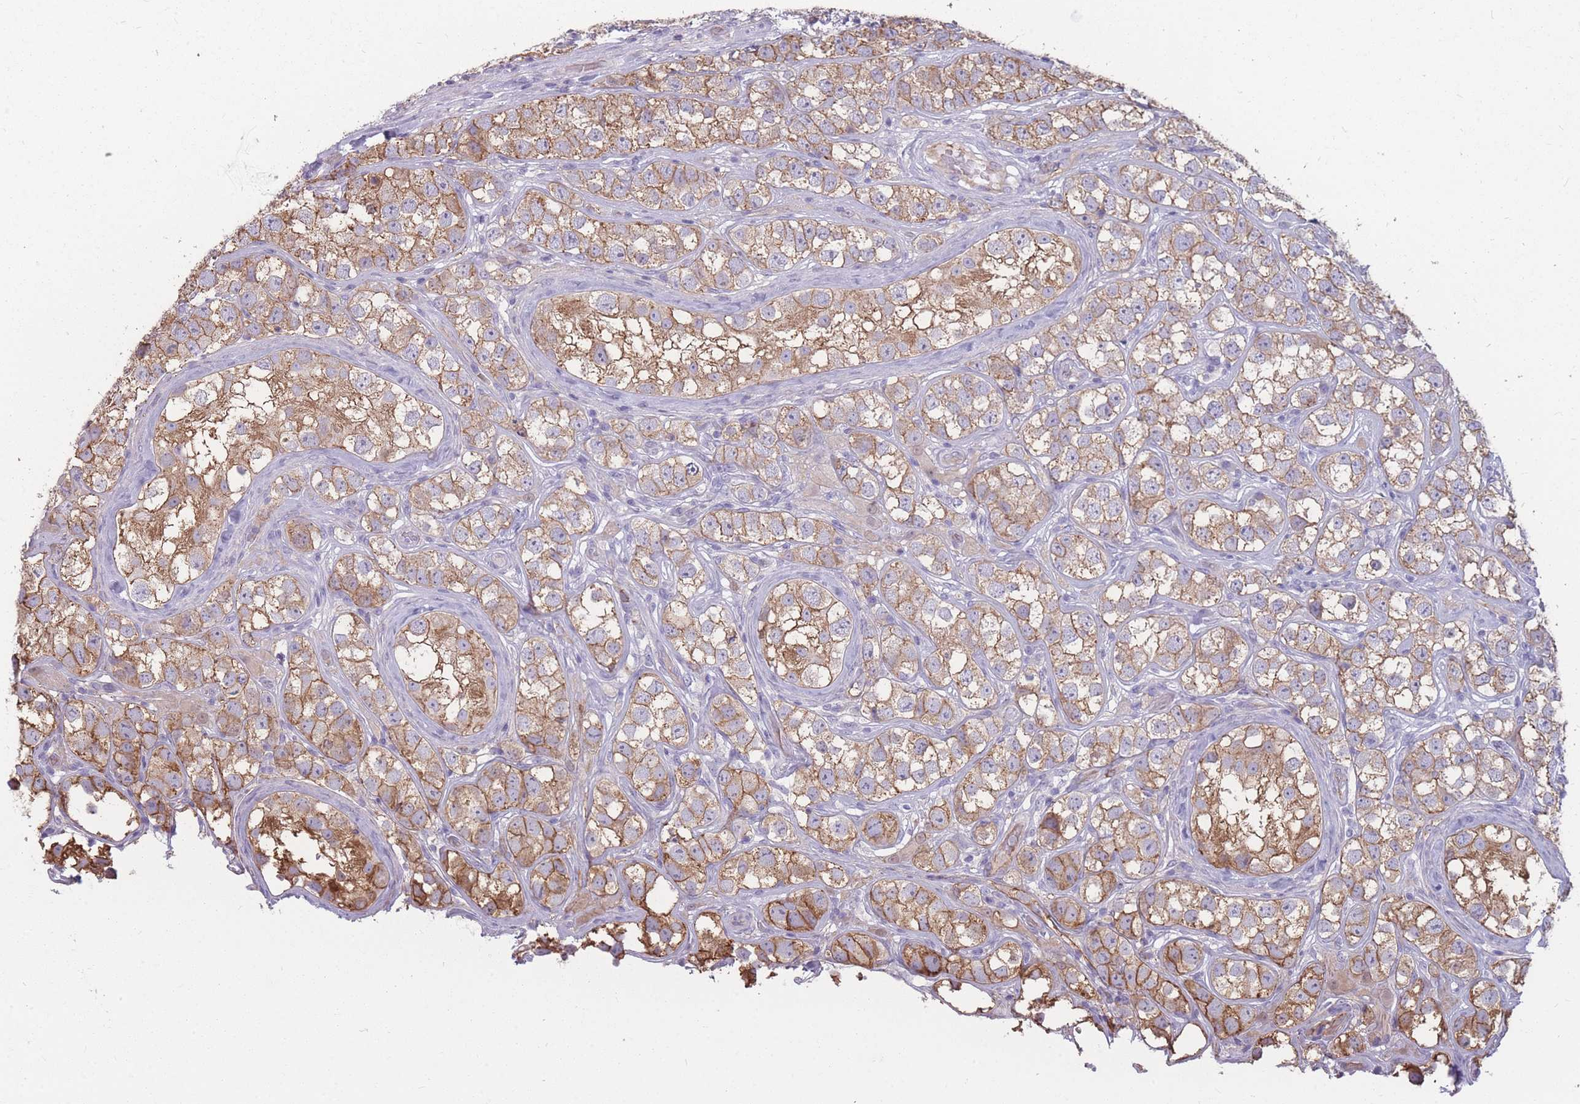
{"staining": {"intensity": "moderate", "quantity": ">75%", "location": "cytoplasmic/membranous"}, "tissue": "testis cancer", "cell_type": "Tumor cells", "image_type": "cancer", "snomed": [{"axis": "morphology", "description": "Seminoma, NOS"}, {"axis": "topography", "description": "Testis"}], "caption": "High-magnification brightfield microscopy of testis cancer stained with DAB (brown) and counterstained with hematoxylin (blue). tumor cells exhibit moderate cytoplasmic/membranous staining is identified in about>75% of cells.", "gene": "GNA11", "patient": {"sex": "male", "age": 28}}